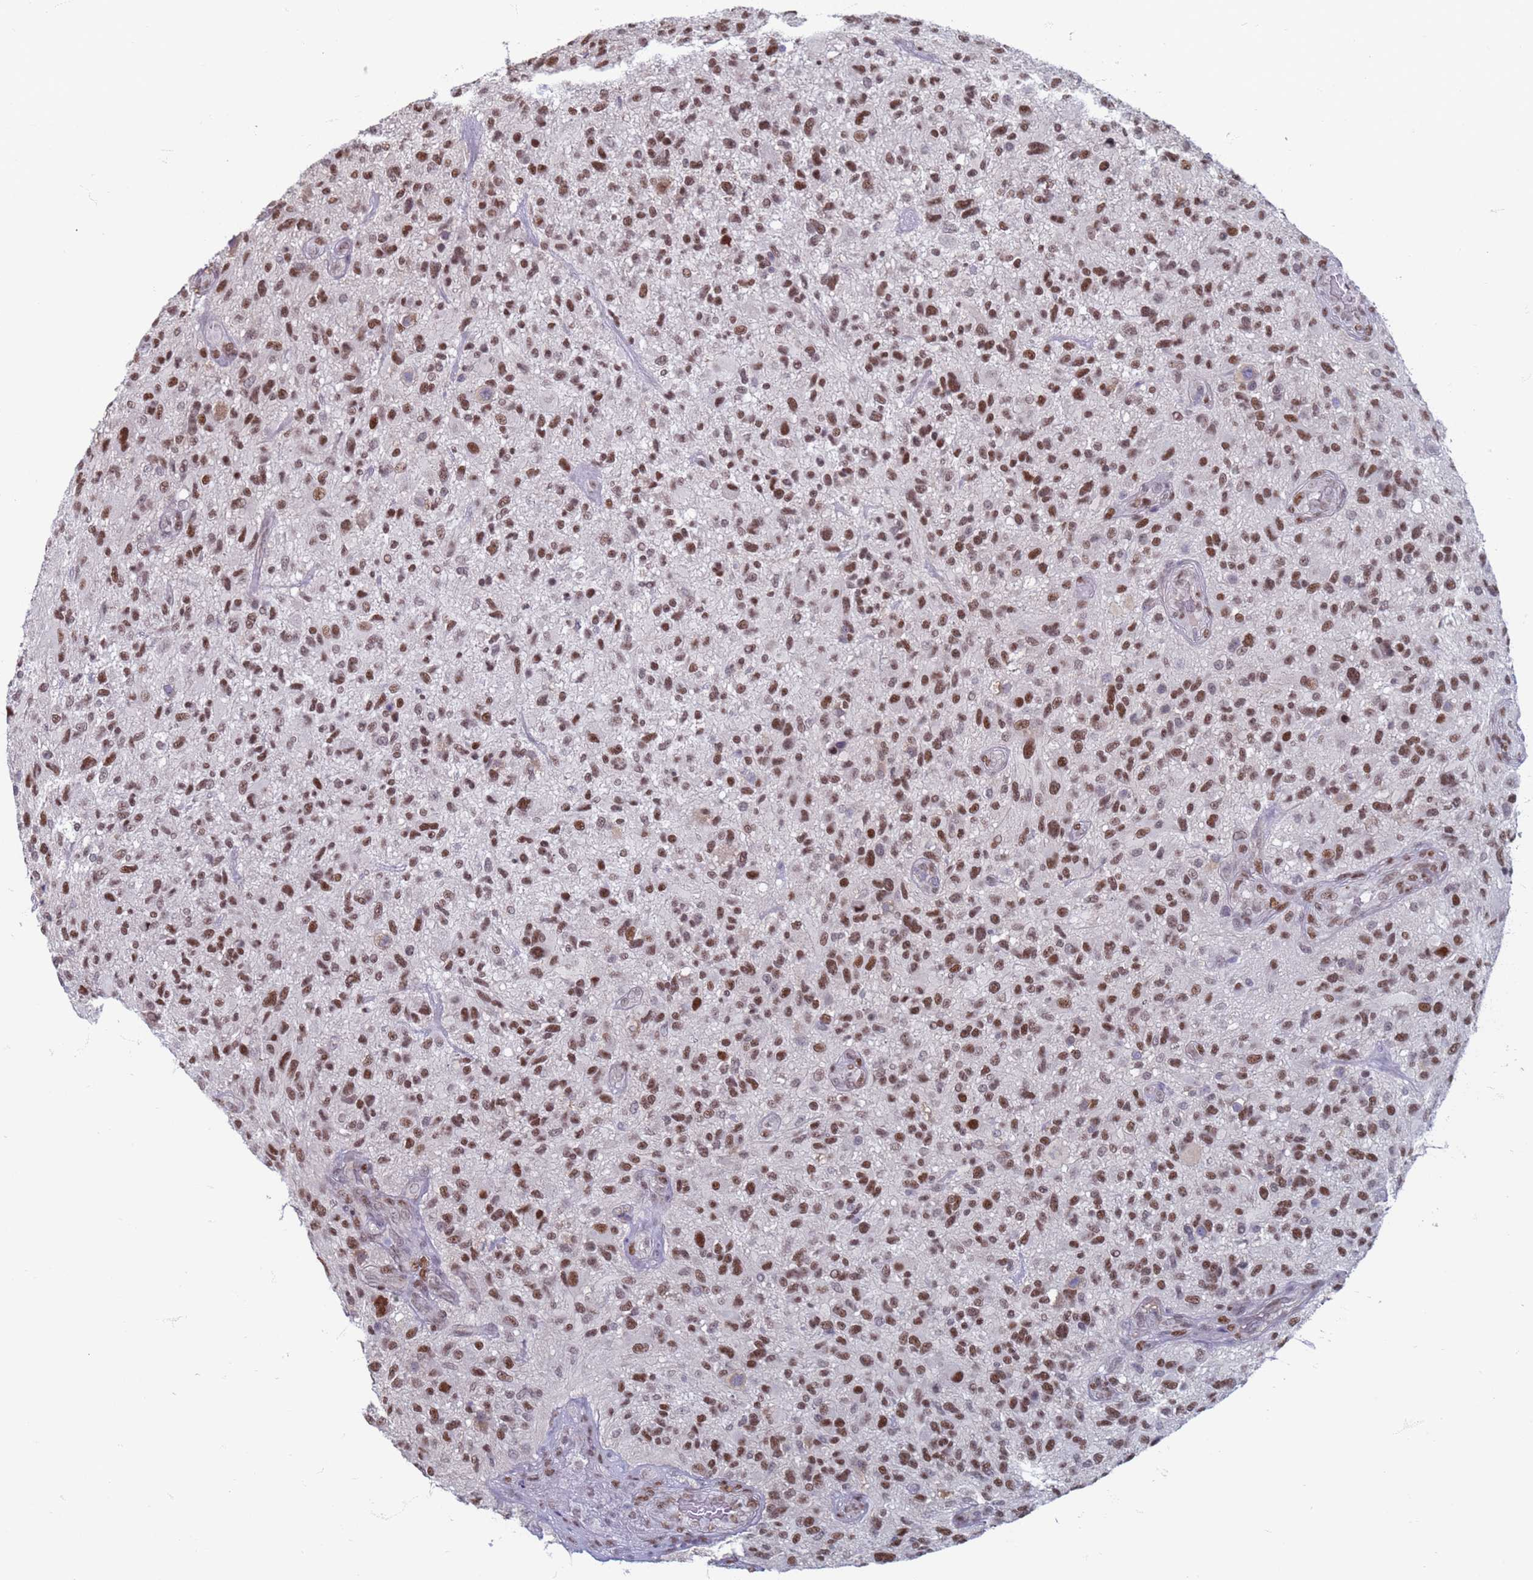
{"staining": {"intensity": "moderate", "quantity": ">75%", "location": "nuclear"}, "tissue": "glioma", "cell_type": "Tumor cells", "image_type": "cancer", "snomed": [{"axis": "morphology", "description": "Glioma, malignant, High grade"}, {"axis": "topography", "description": "Brain"}], "caption": "Brown immunohistochemical staining in human high-grade glioma (malignant) demonstrates moderate nuclear staining in approximately >75% of tumor cells.", "gene": "SAE1", "patient": {"sex": "male", "age": 47}}